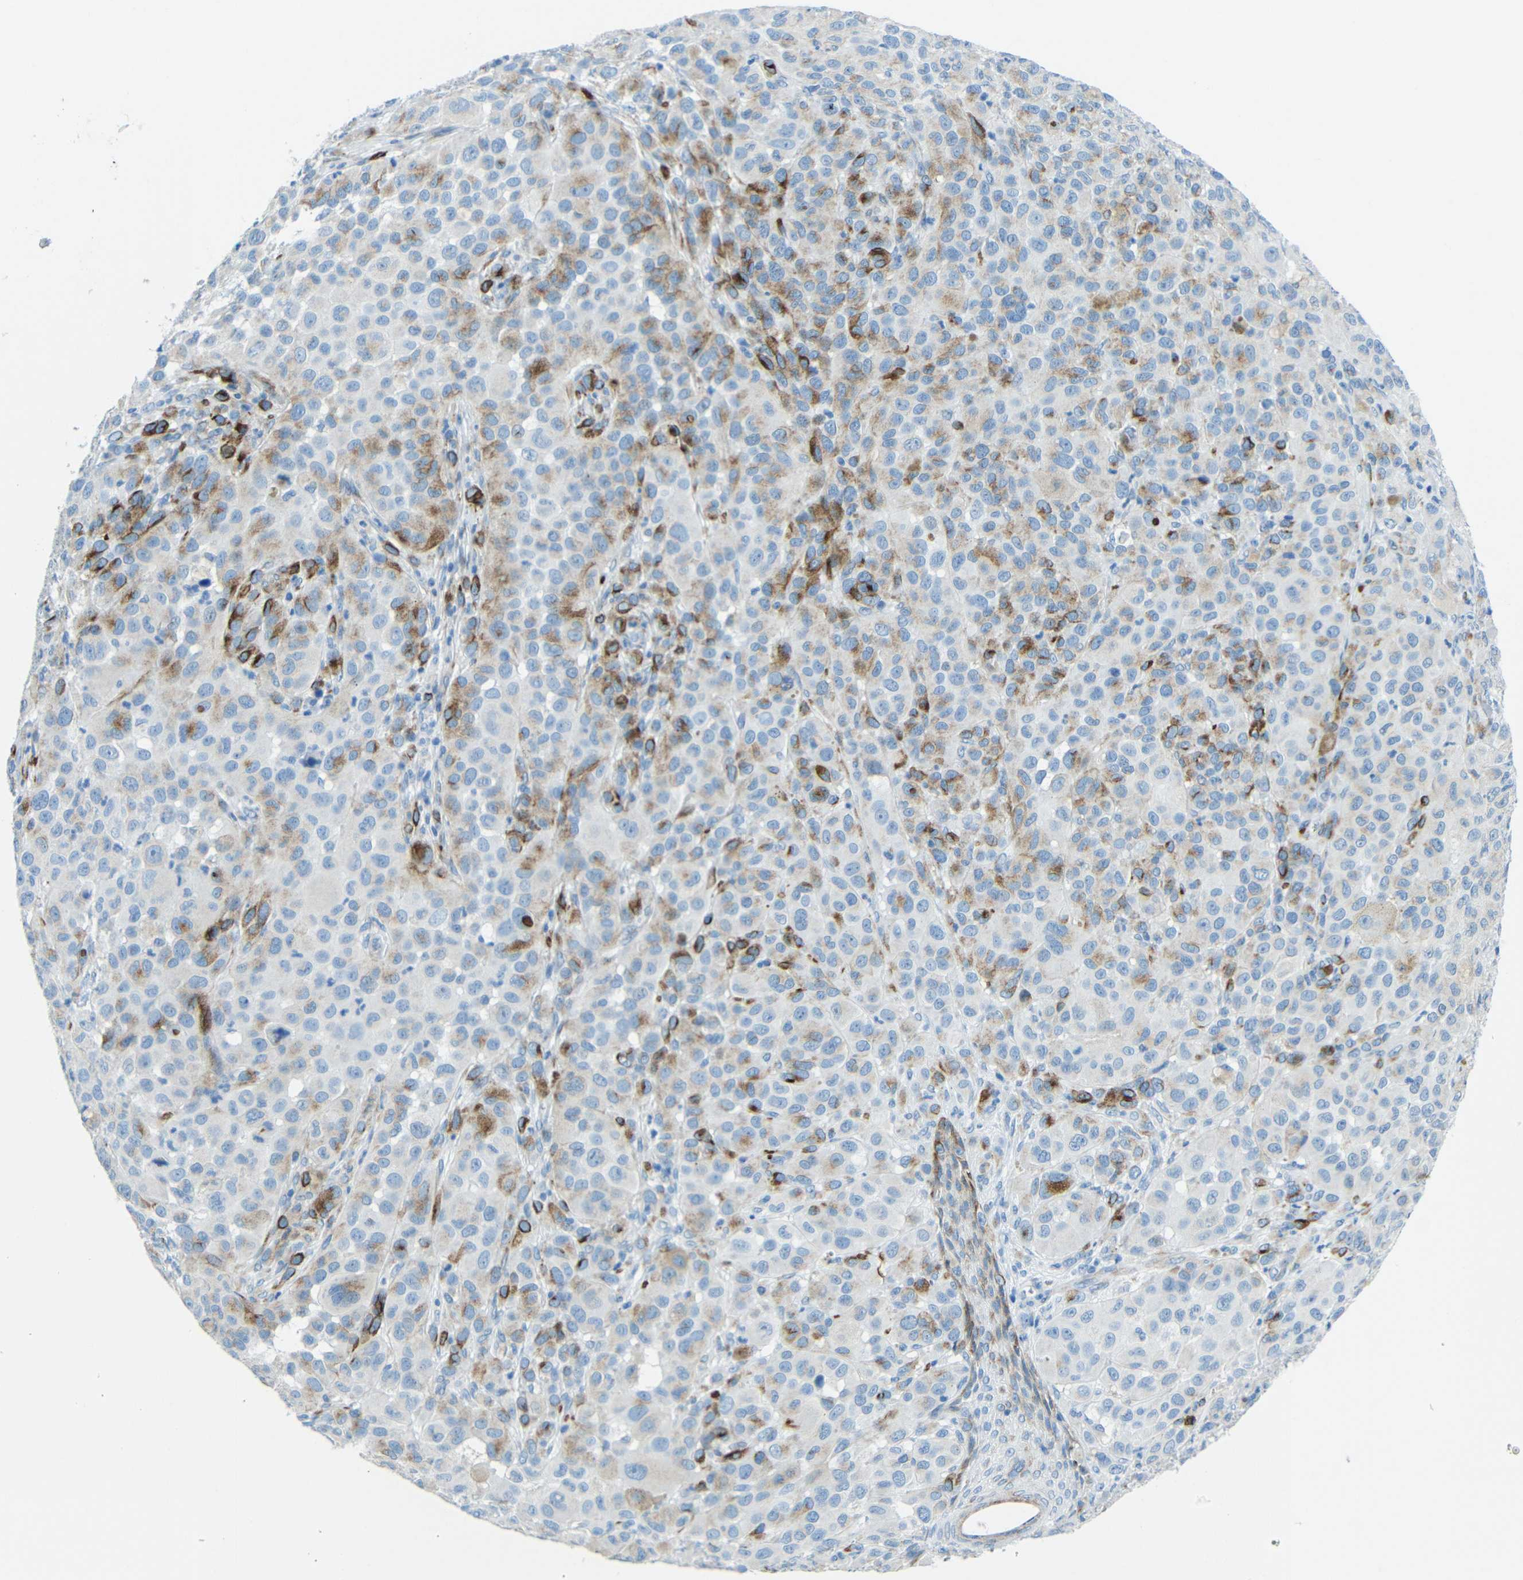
{"staining": {"intensity": "strong", "quantity": "<25%", "location": "cytoplasmic/membranous"}, "tissue": "melanoma", "cell_type": "Tumor cells", "image_type": "cancer", "snomed": [{"axis": "morphology", "description": "Malignant melanoma, NOS"}, {"axis": "topography", "description": "Skin"}], "caption": "Protein analysis of melanoma tissue reveals strong cytoplasmic/membranous staining in approximately <25% of tumor cells.", "gene": "TUBB4B", "patient": {"sex": "male", "age": 96}}